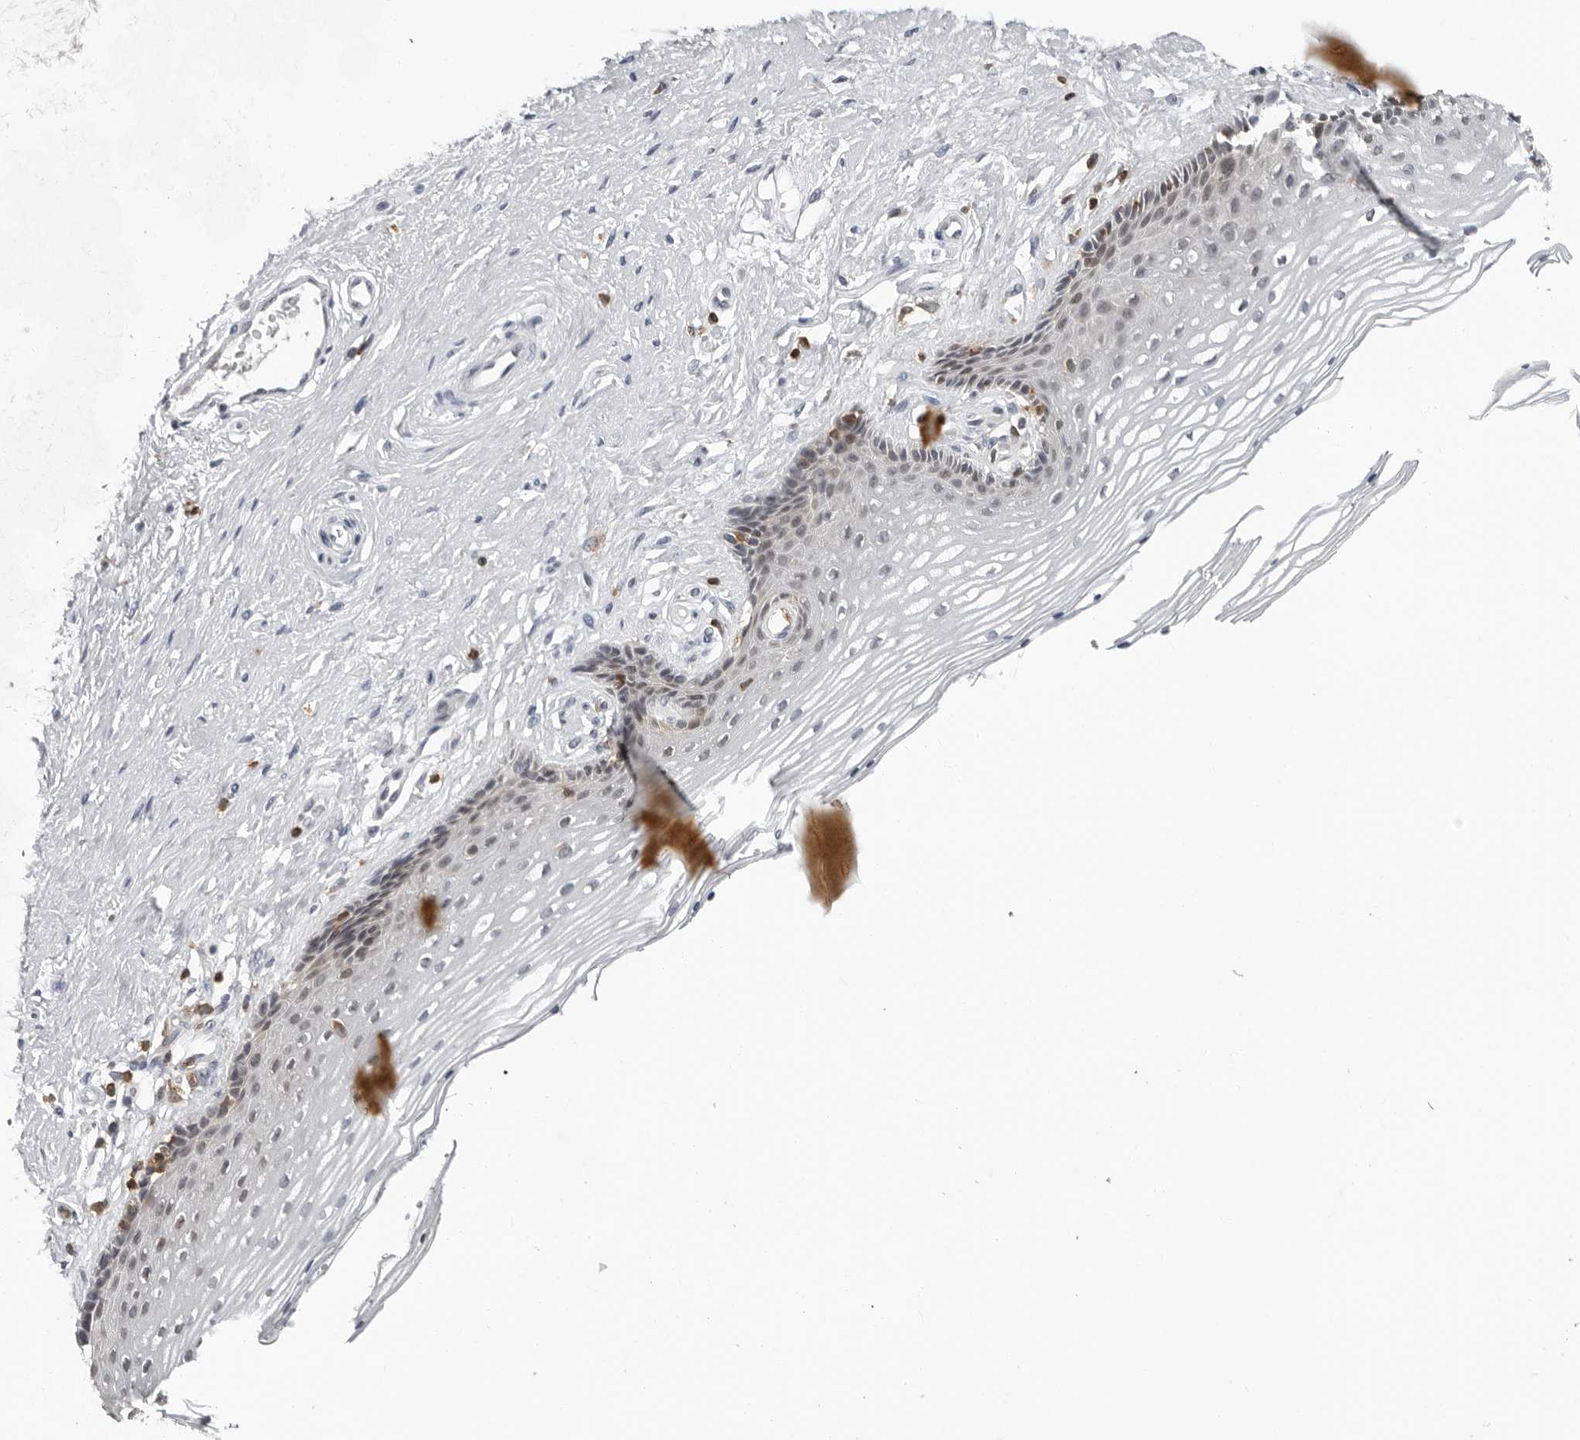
{"staining": {"intensity": "negative", "quantity": "none", "location": "none"}, "tissue": "vagina", "cell_type": "Squamous epithelial cells", "image_type": "normal", "snomed": [{"axis": "morphology", "description": "Normal tissue, NOS"}, {"axis": "topography", "description": "Vagina"}], "caption": "IHC of benign human vagina exhibits no staining in squamous epithelial cells. (Stains: DAB IHC with hematoxylin counter stain, Microscopy: brightfield microscopy at high magnification).", "gene": "HSPH1", "patient": {"sex": "female", "age": 46}}